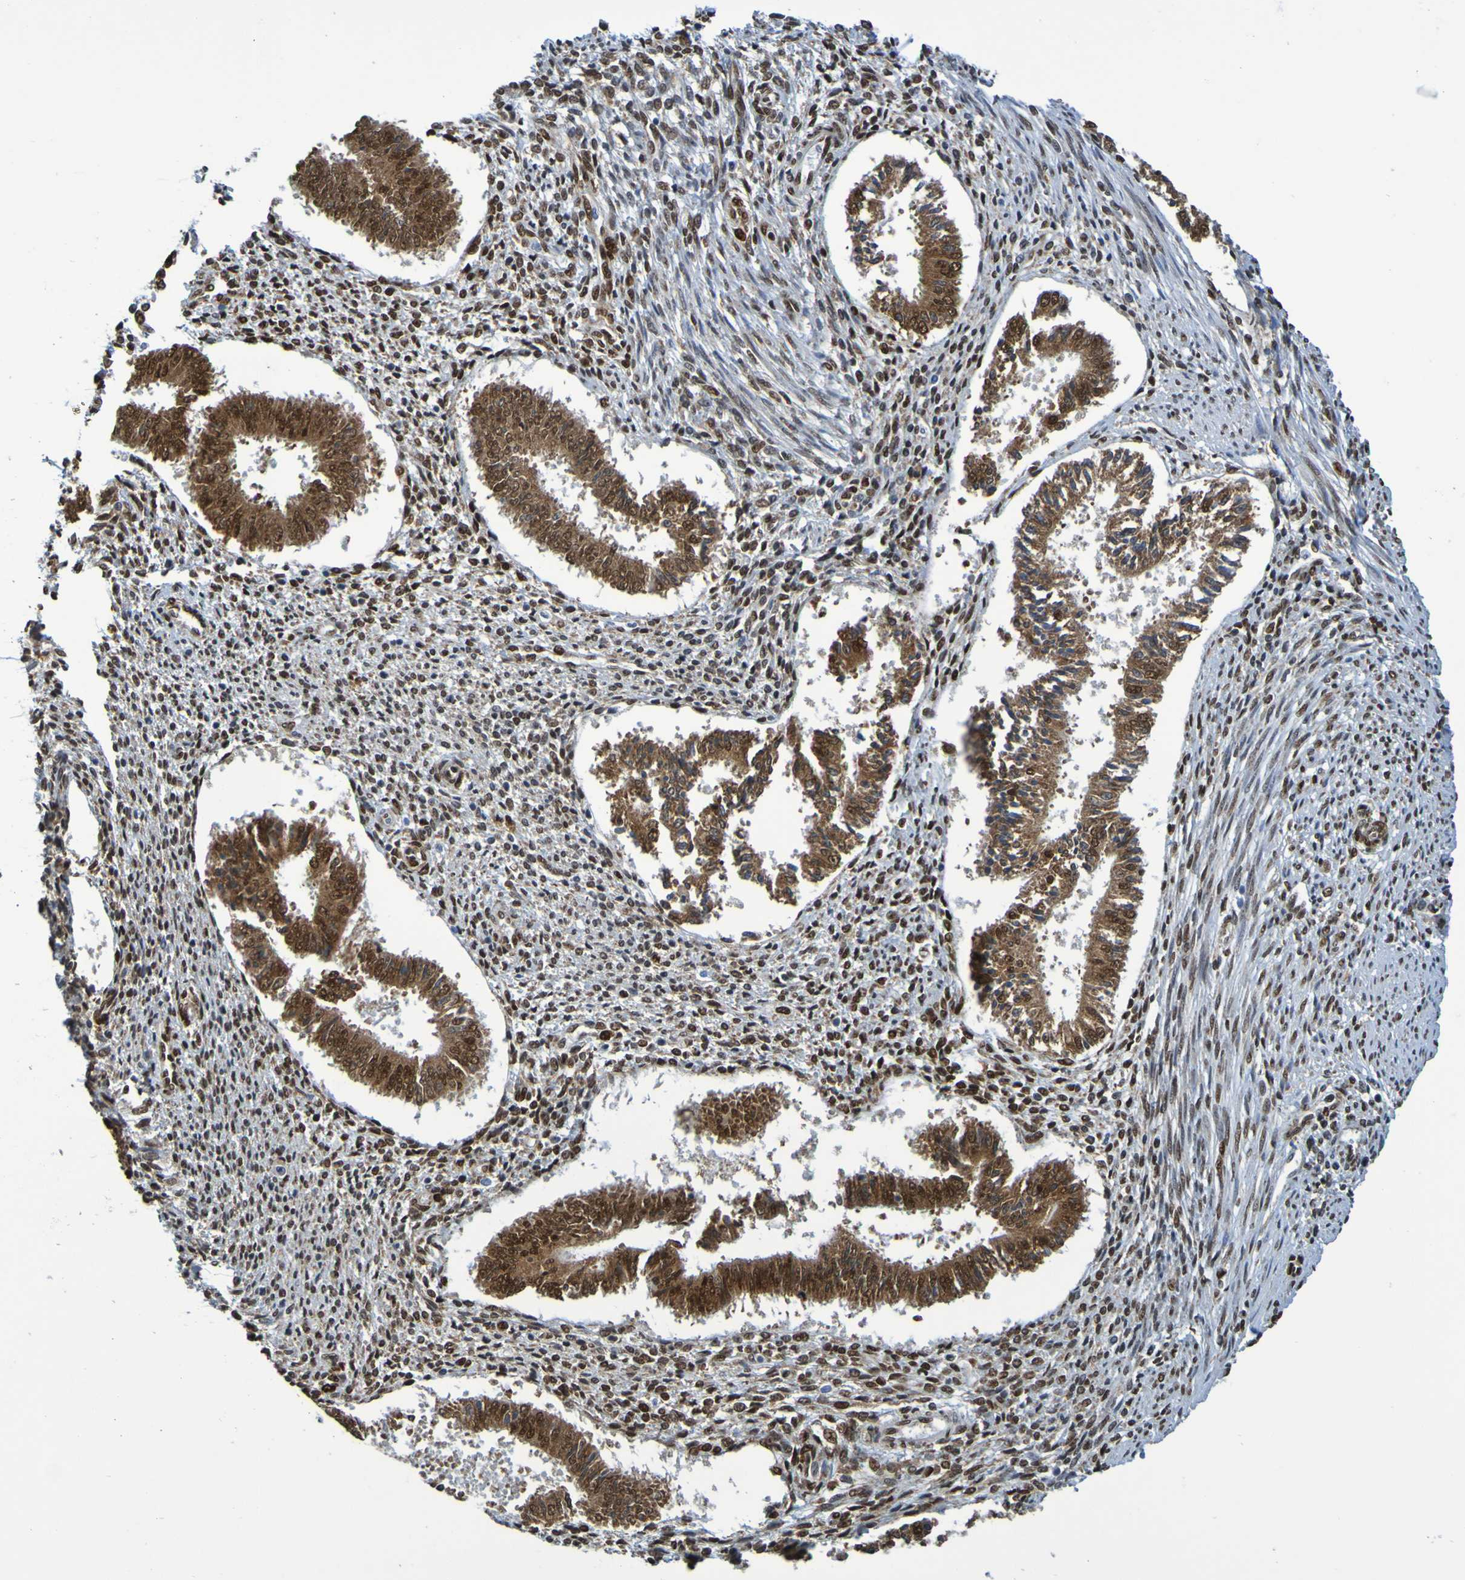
{"staining": {"intensity": "strong", "quantity": ">75%", "location": "nuclear"}, "tissue": "endometrium", "cell_type": "Cells in endometrial stroma", "image_type": "normal", "snomed": [{"axis": "morphology", "description": "Normal tissue, NOS"}, {"axis": "topography", "description": "Endometrium"}], "caption": "Approximately >75% of cells in endometrial stroma in unremarkable endometrium display strong nuclear protein staining as visualized by brown immunohistochemical staining.", "gene": "HDAC2", "patient": {"sex": "female", "age": 35}}